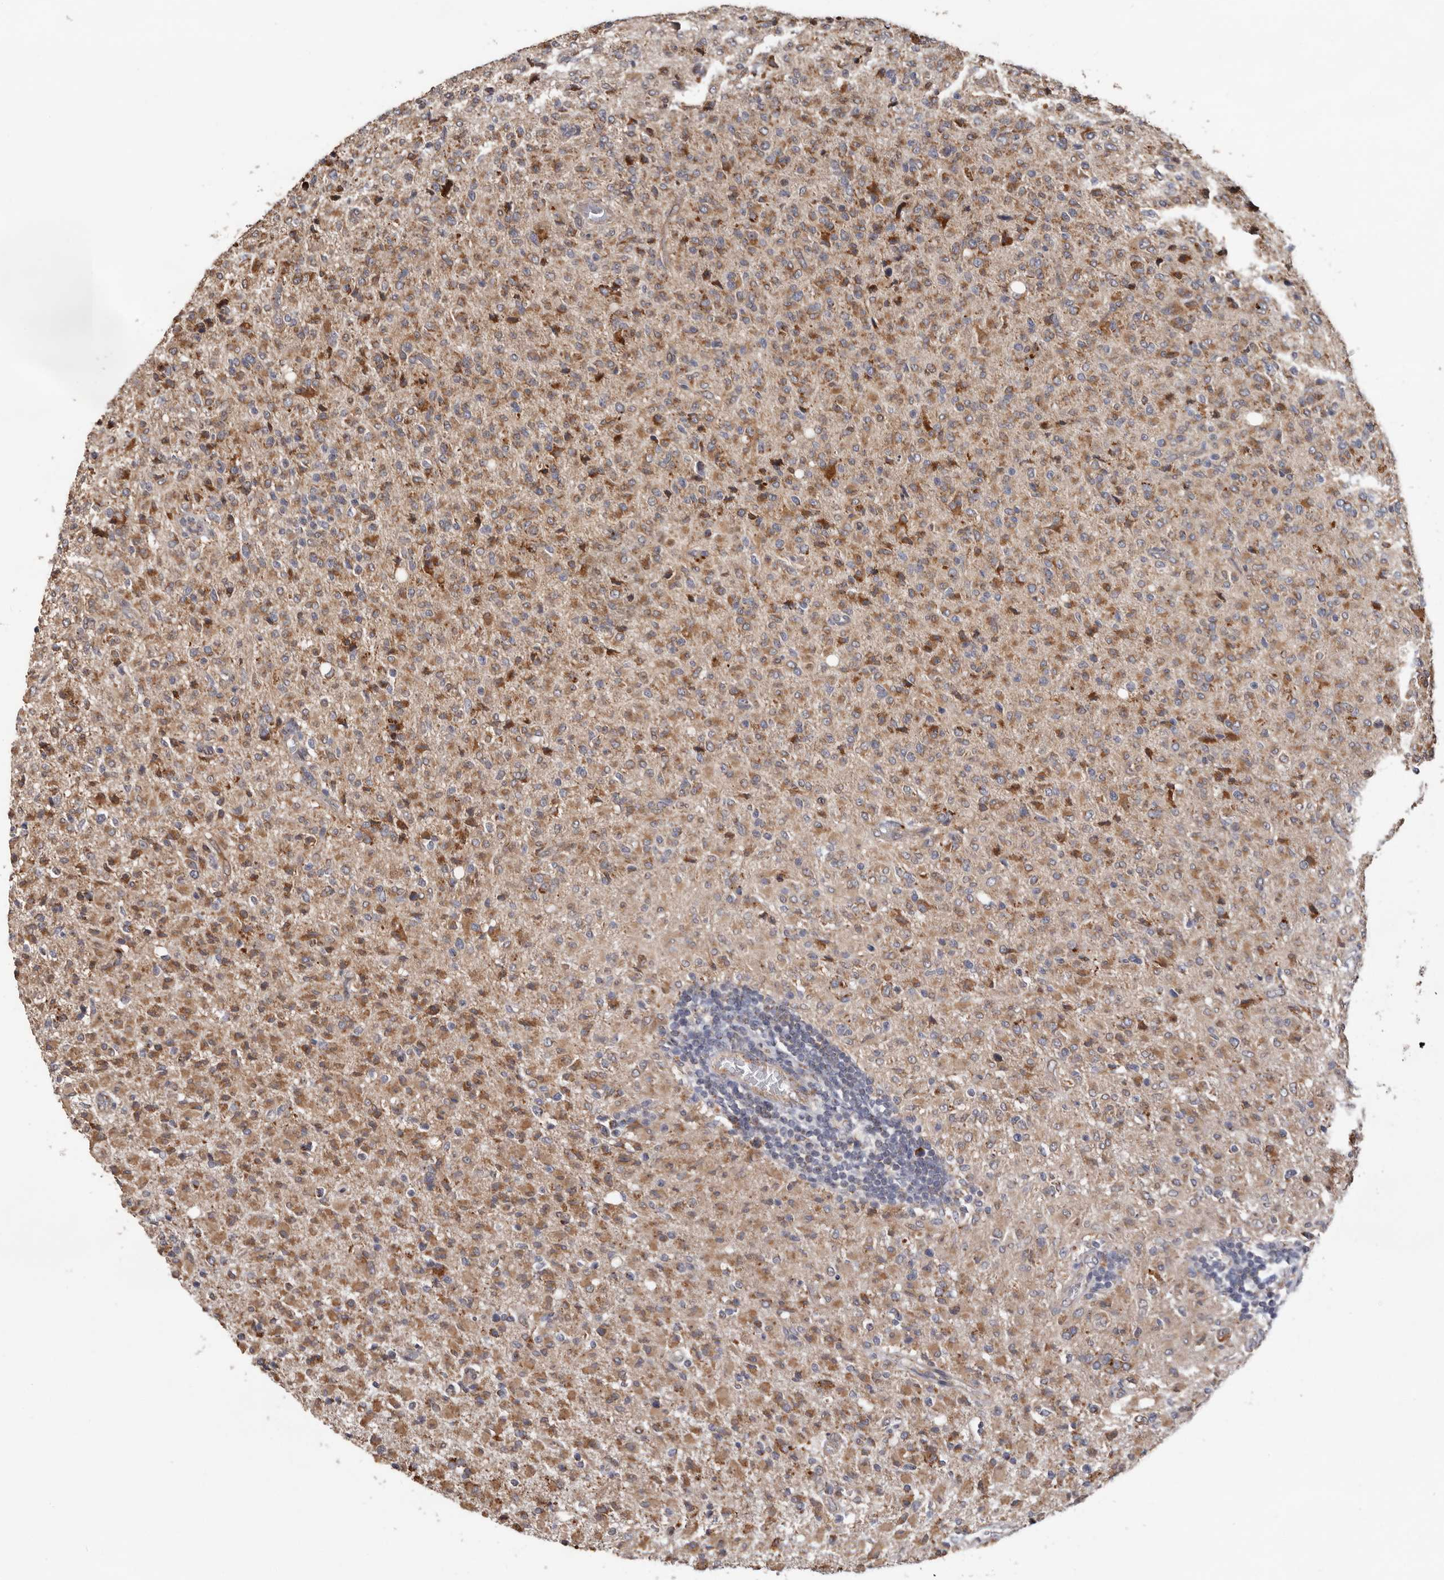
{"staining": {"intensity": "moderate", "quantity": ">75%", "location": "cytoplasmic/membranous"}, "tissue": "glioma", "cell_type": "Tumor cells", "image_type": "cancer", "snomed": [{"axis": "morphology", "description": "Glioma, malignant, High grade"}, {"axis": "topography", "description": "Brain"}], "caption": "Protein staining demonstrates moderate cytoplasmic/membranous positivity in about >75% of tumor cells in malignant high-grade glioma.", "gene": "MRPL18", "patient": {"sex": "female", "age": 57}}